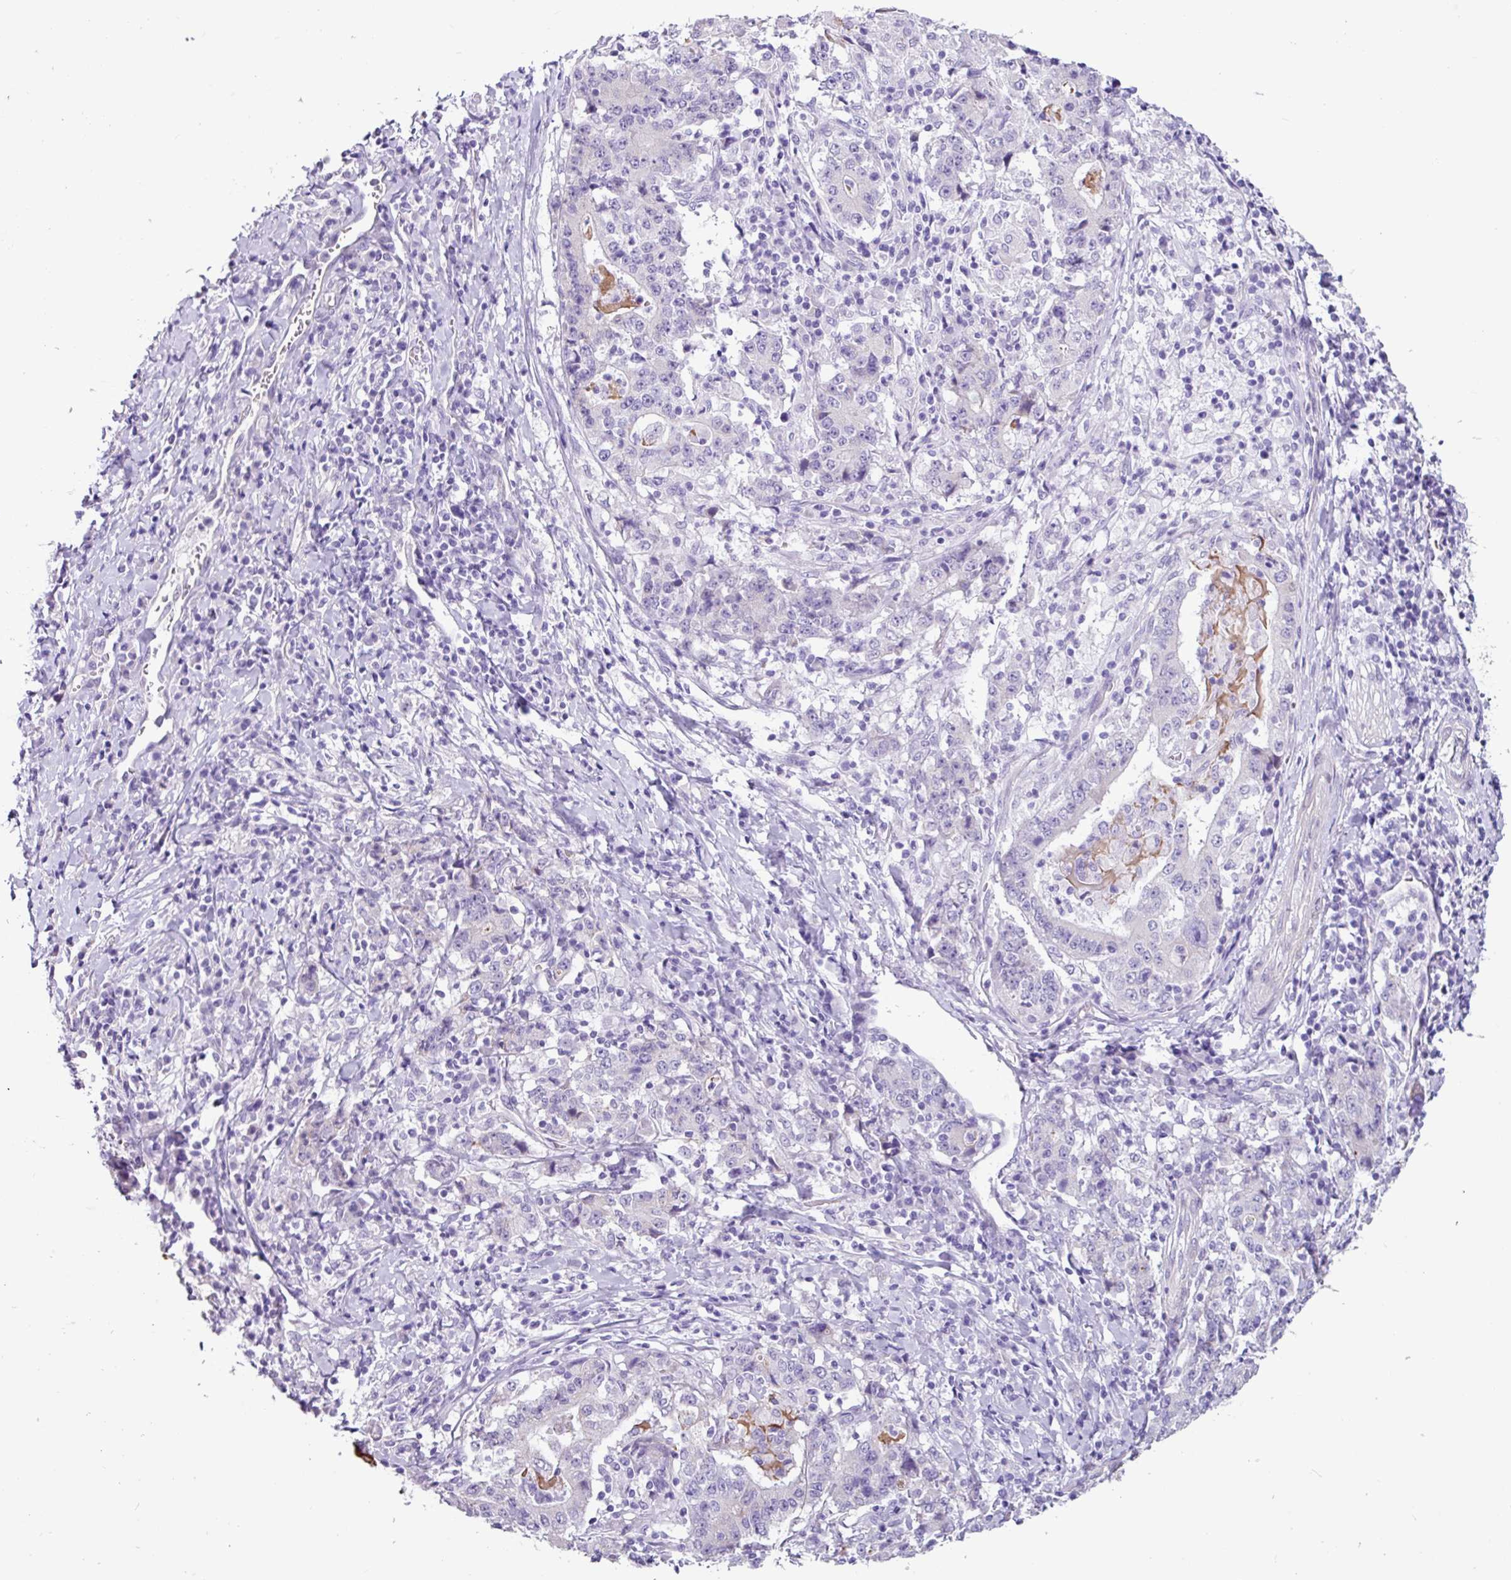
{"staining": {"intensity": "negative", "quantity": "none", "location": "none"}, "tissue": "stomach cancer", "cell_type": "Tumor cells", "image_type": "cancer", "snomed": [{"axis": "morphology", "description": "Normal tissue, NOS"}, {"axis": "morphology", "description": "Adenocarcinoma, NOS"}, {"axis": "topography", "description": "Stomach, upper"}, {"axis": "topography", "description": "Stomach"}], "caption": "Immunohistochemistry (IHC) of human adenocarcinoma (stomach) exhibits no staining in tumor cells.", "gene": "OTX1", "patient": {"sex": "male", "age": 59}}